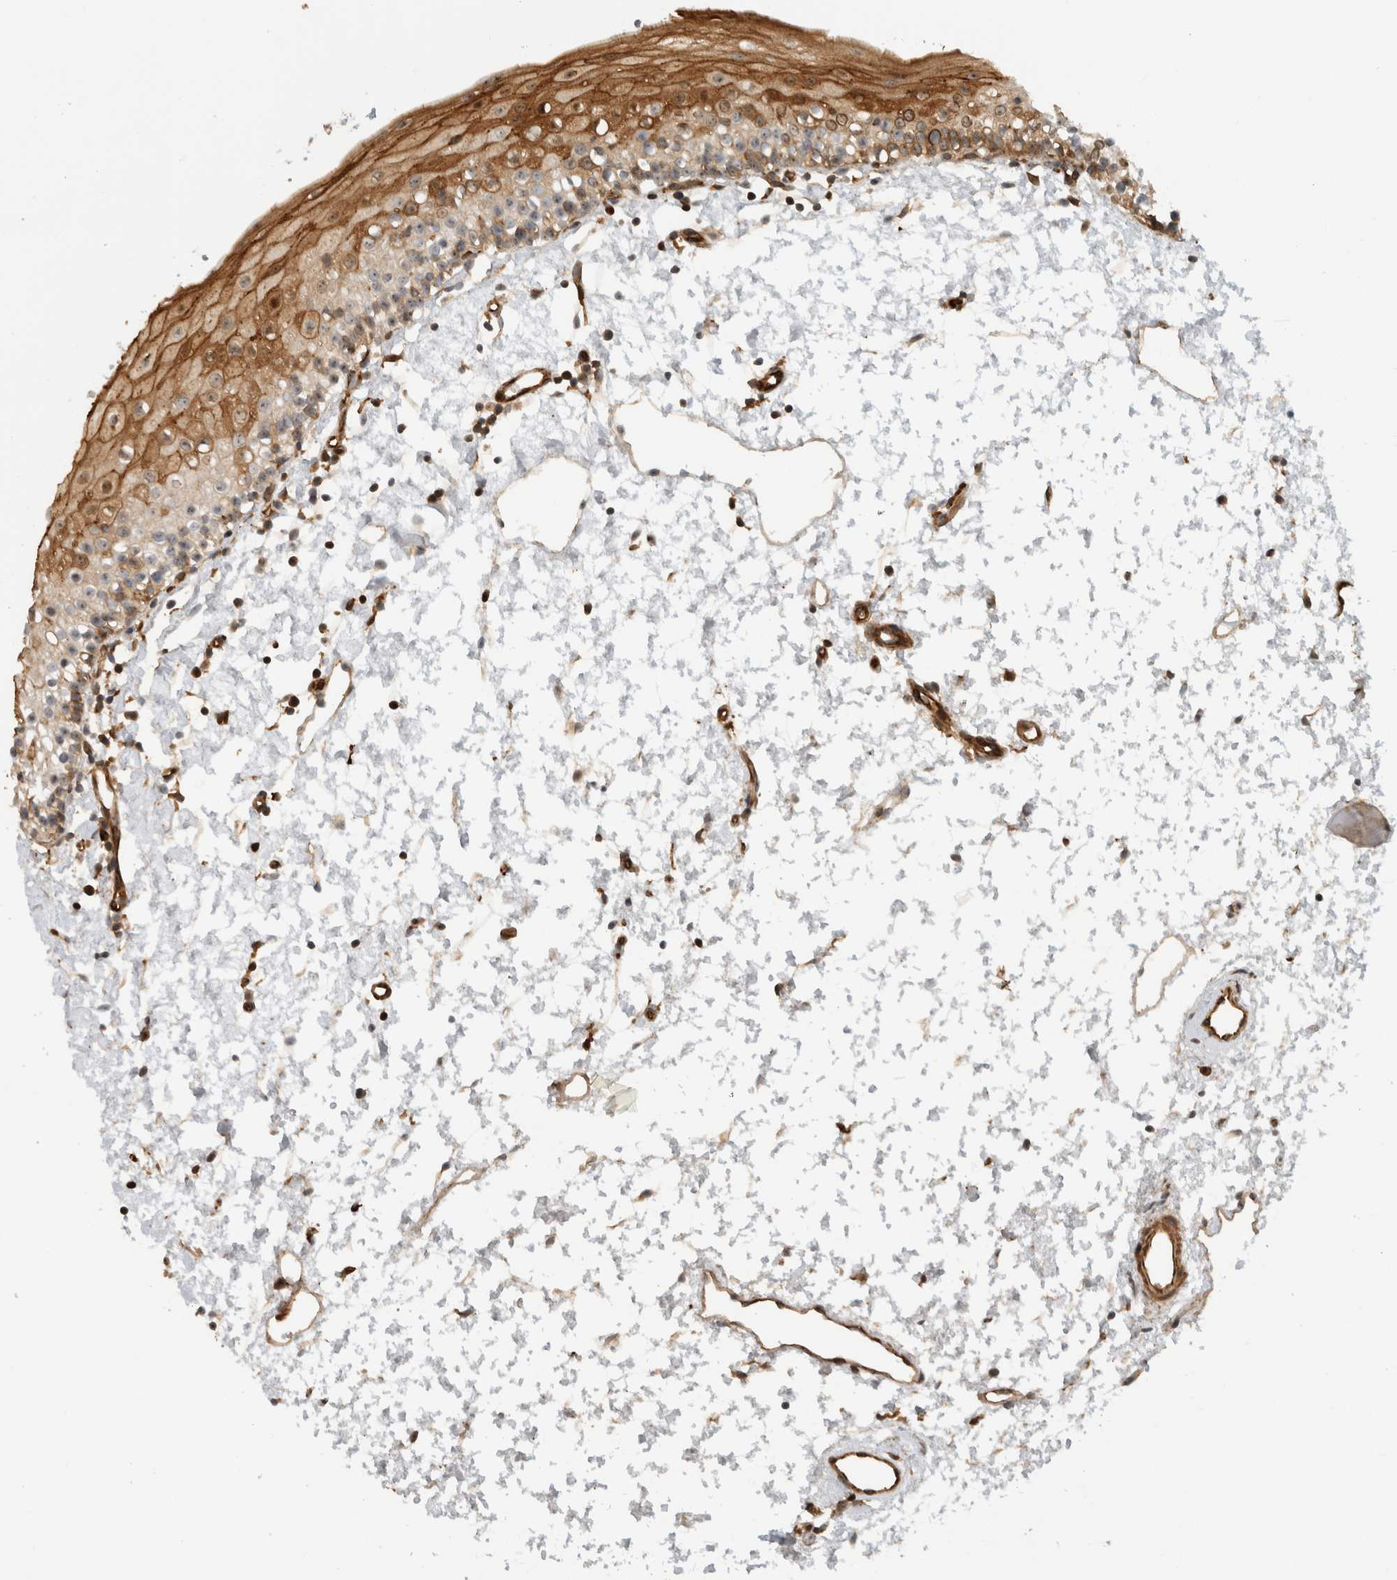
{"staining": {"intensity": "moderate", "quantity": ">75%", "location": "cytoplasmic/membranous,nuclear"}, "tissue": "oral mucosa", "cell_type": "Squamous epithelial cells", "image_type": "normal", "snomed": [{"axis": "morphology", "description": "Normal tissue, NOS"}, {"axis": "topography", "description": "Oral tissue"}], "caption": "About >75% of squamous epithelial cells in unremarkable oral mucosa display moderate cytoplasmic/membranous,nuclear protein positivity as visualized by brown immunohistochemical staining.", "gene": "WASF2", "patient": {"sex": "male", "age": 28}}